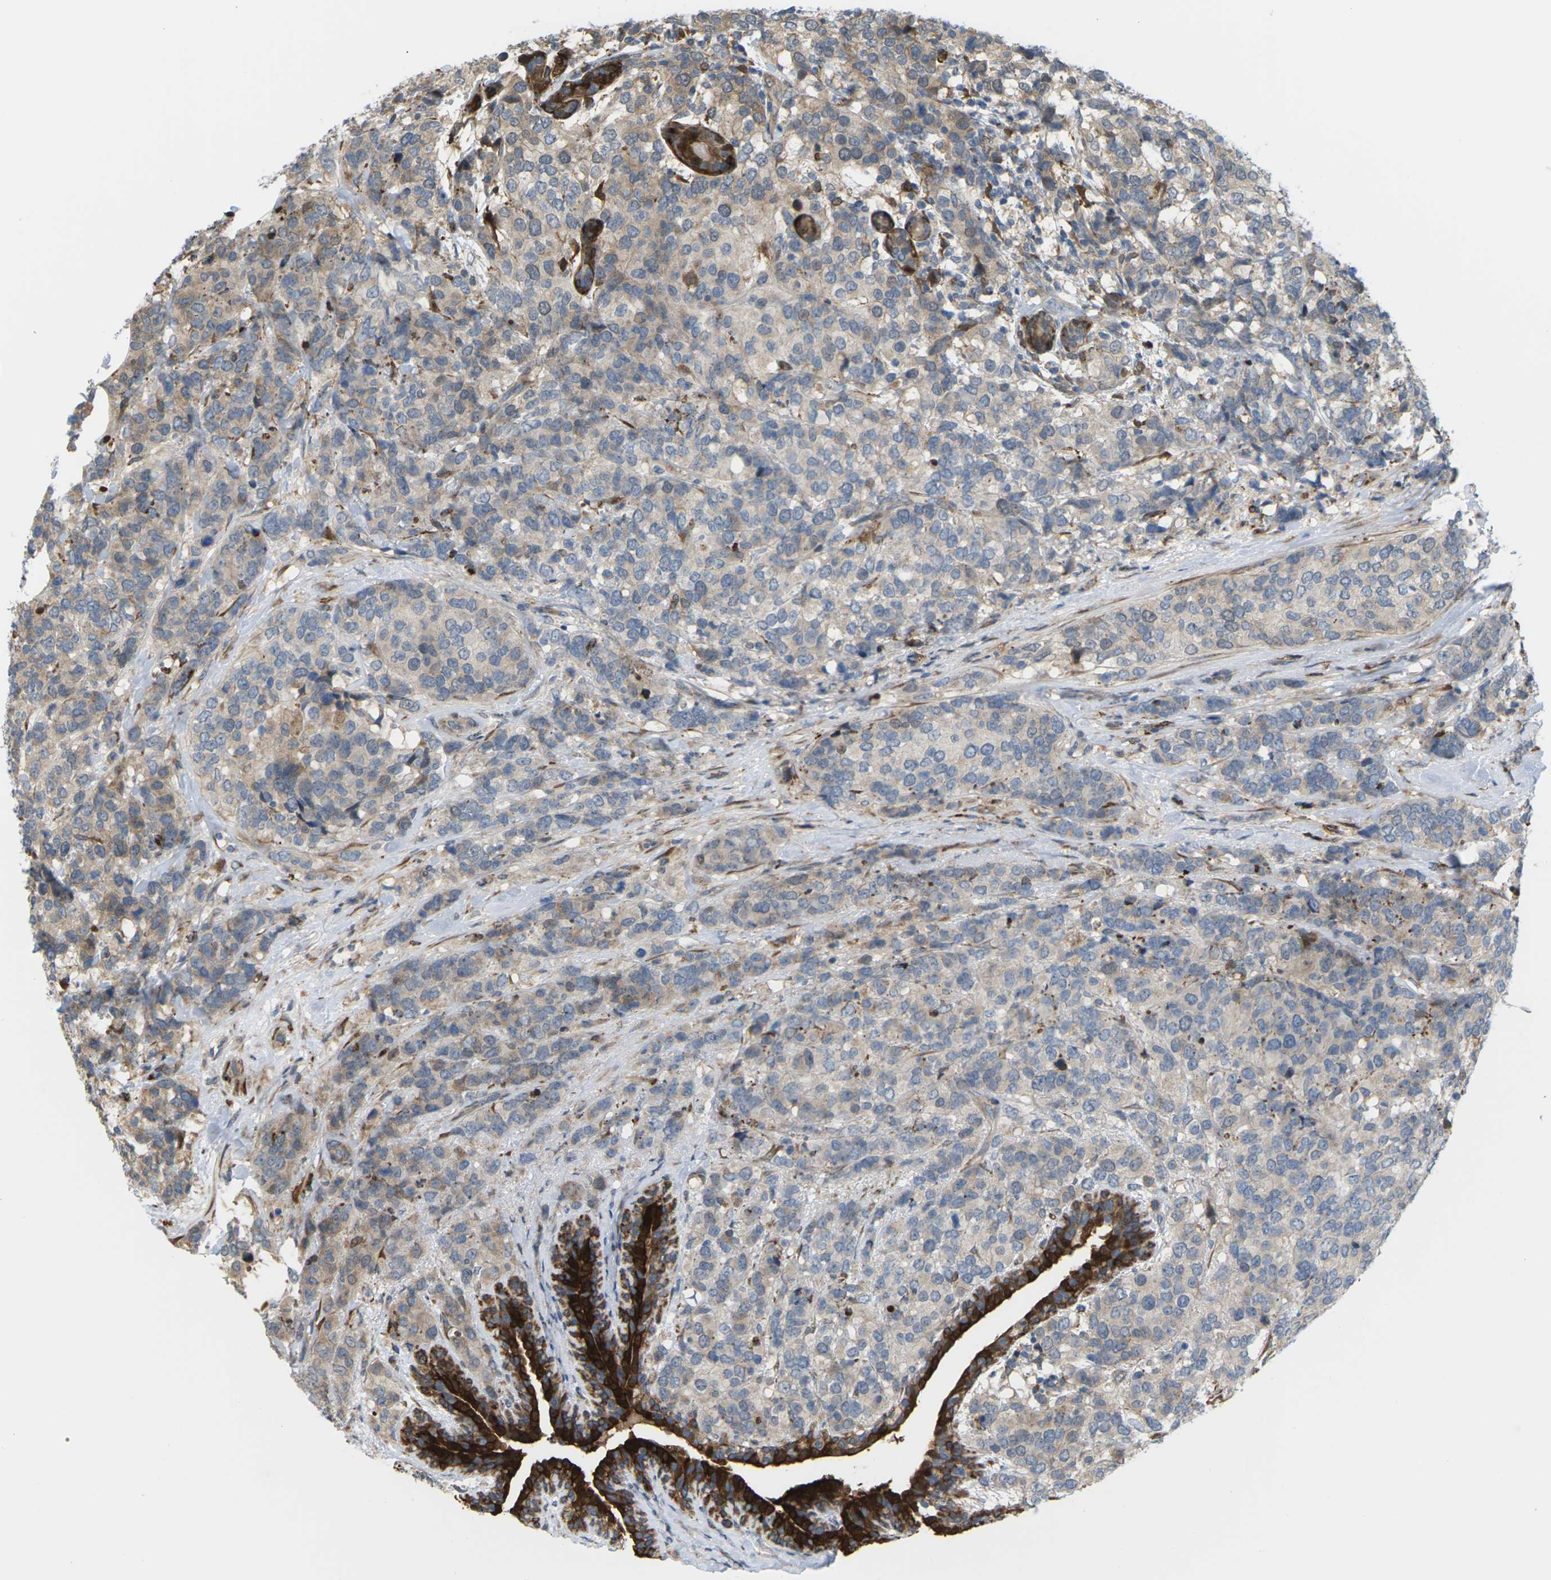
{"staining": {"intensity": "moderate", "quantity": "<25%", "location": "cytoplasmic/membranous"}, "tissue": "breast cancer", "cell_type": "Tumor cells", "image_type": "cancer", "snomed": [{"axis": "morphology", "description": "Lobular carcinoma"}, {"axis": "topography", "description": "Breast"}], "caption": "Human breast lobular carcinoma stained for a protein (brown) shows moderate cytoplasmic/membranous positive positivity in about <25% of tumor cells.", "gene": "ROBO1", "patient": {"sex": "female", "age": 59}}